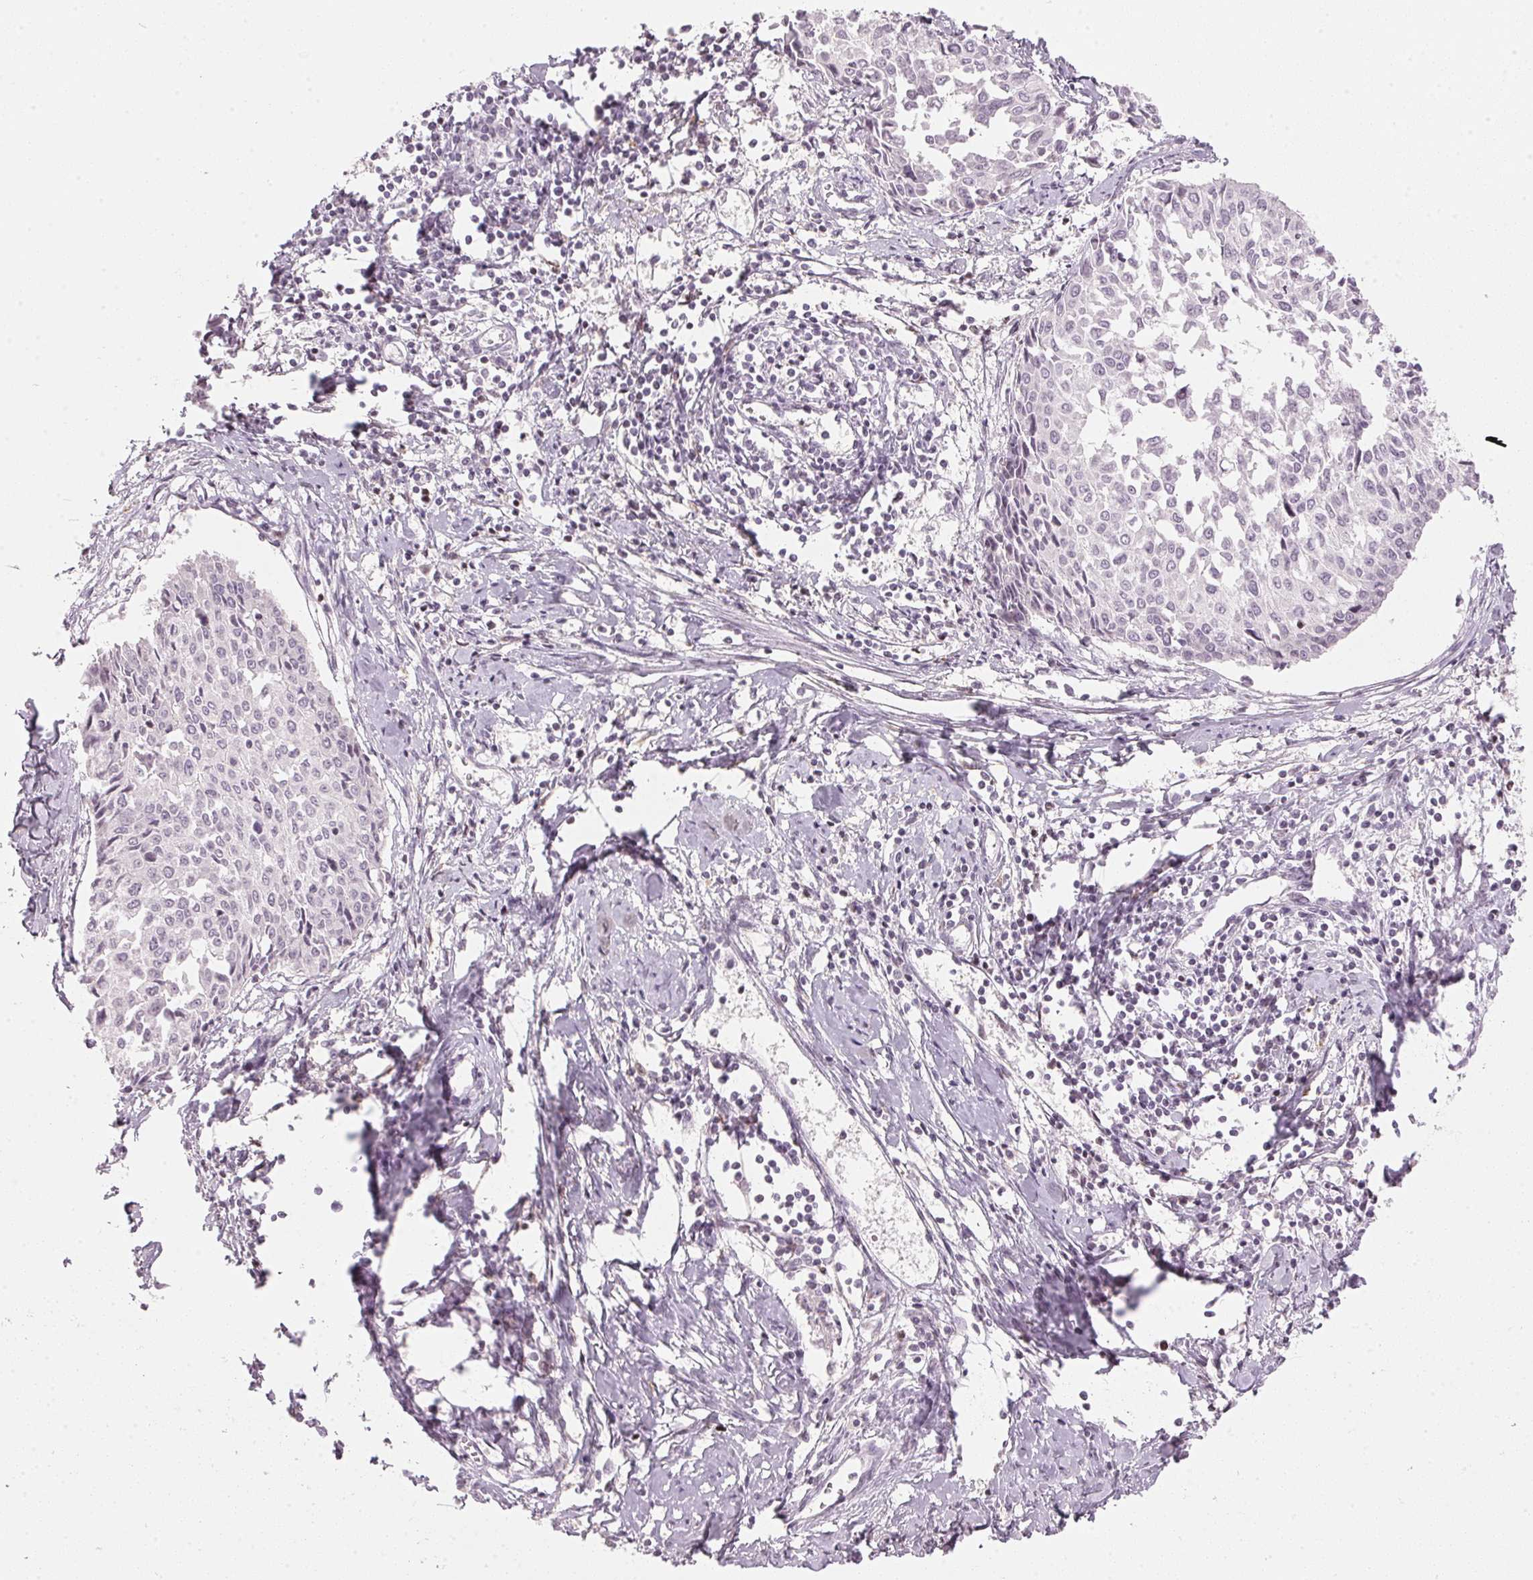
{"staining": {"intensity": "negative", "quantity": "none", "location": "none"}, "tissue": "cervical cancer", "cell_type": "Tumor cells", "image_type": "cancer", "snomed": [{"axis": "morphology", "description": "Squamous cell carcinoma, NOS"}, {"axis": "topography", "description": "Cervix"}], "caption": "IHC of cervical cancer (squamous cell carcinoma) demonstrates no staining in tumor cells. (Brightfield microscopy of DAB immunohistochemistry at high magnification).", "gene": "SFRP4", "patient": {"sex": "female", "age": 50}}